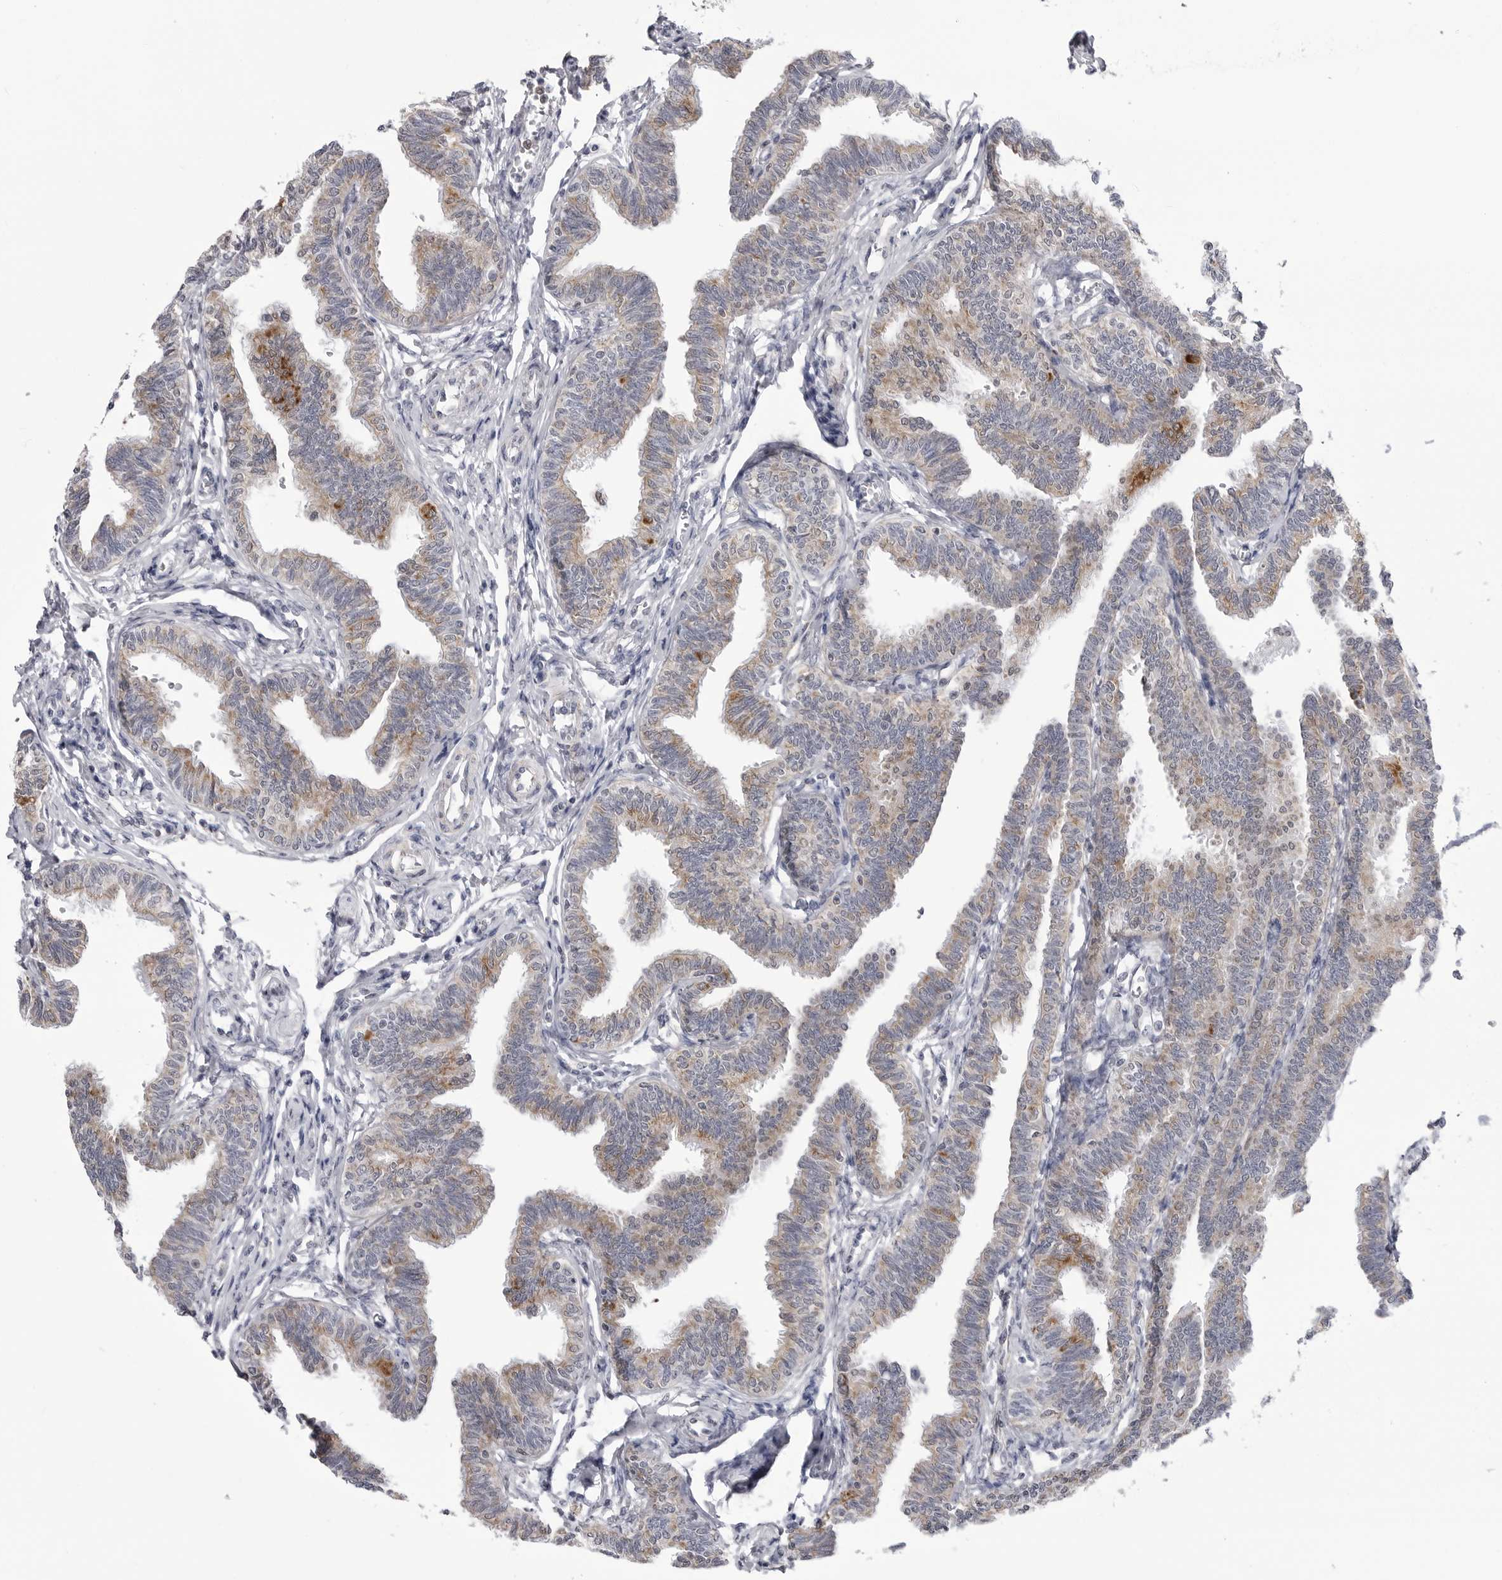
{"staining": {"intensity": "moderate", "quantity": ">75%", "location": "cytoplasmic/membranous"}, "tissue": "fallopian tube", "cell_type": "Glandular cells", "image_type": "normal", "snomed": [{"axis": "morphology", "description": "Normal tissue, NOS"}, {"axis": "topography", "description": "Fallopian tube"}, {"axis": "topography", "description": "Ovary"}], "caption": "Immunohistochemistry (IHC) (DAB) staining of normal human fallopian tube displays moderate cytoplasmic/membranous protein expression in about >75% of glandular cells.", "gene": "FH", "patient": {"sex": "female", "age": 23}}